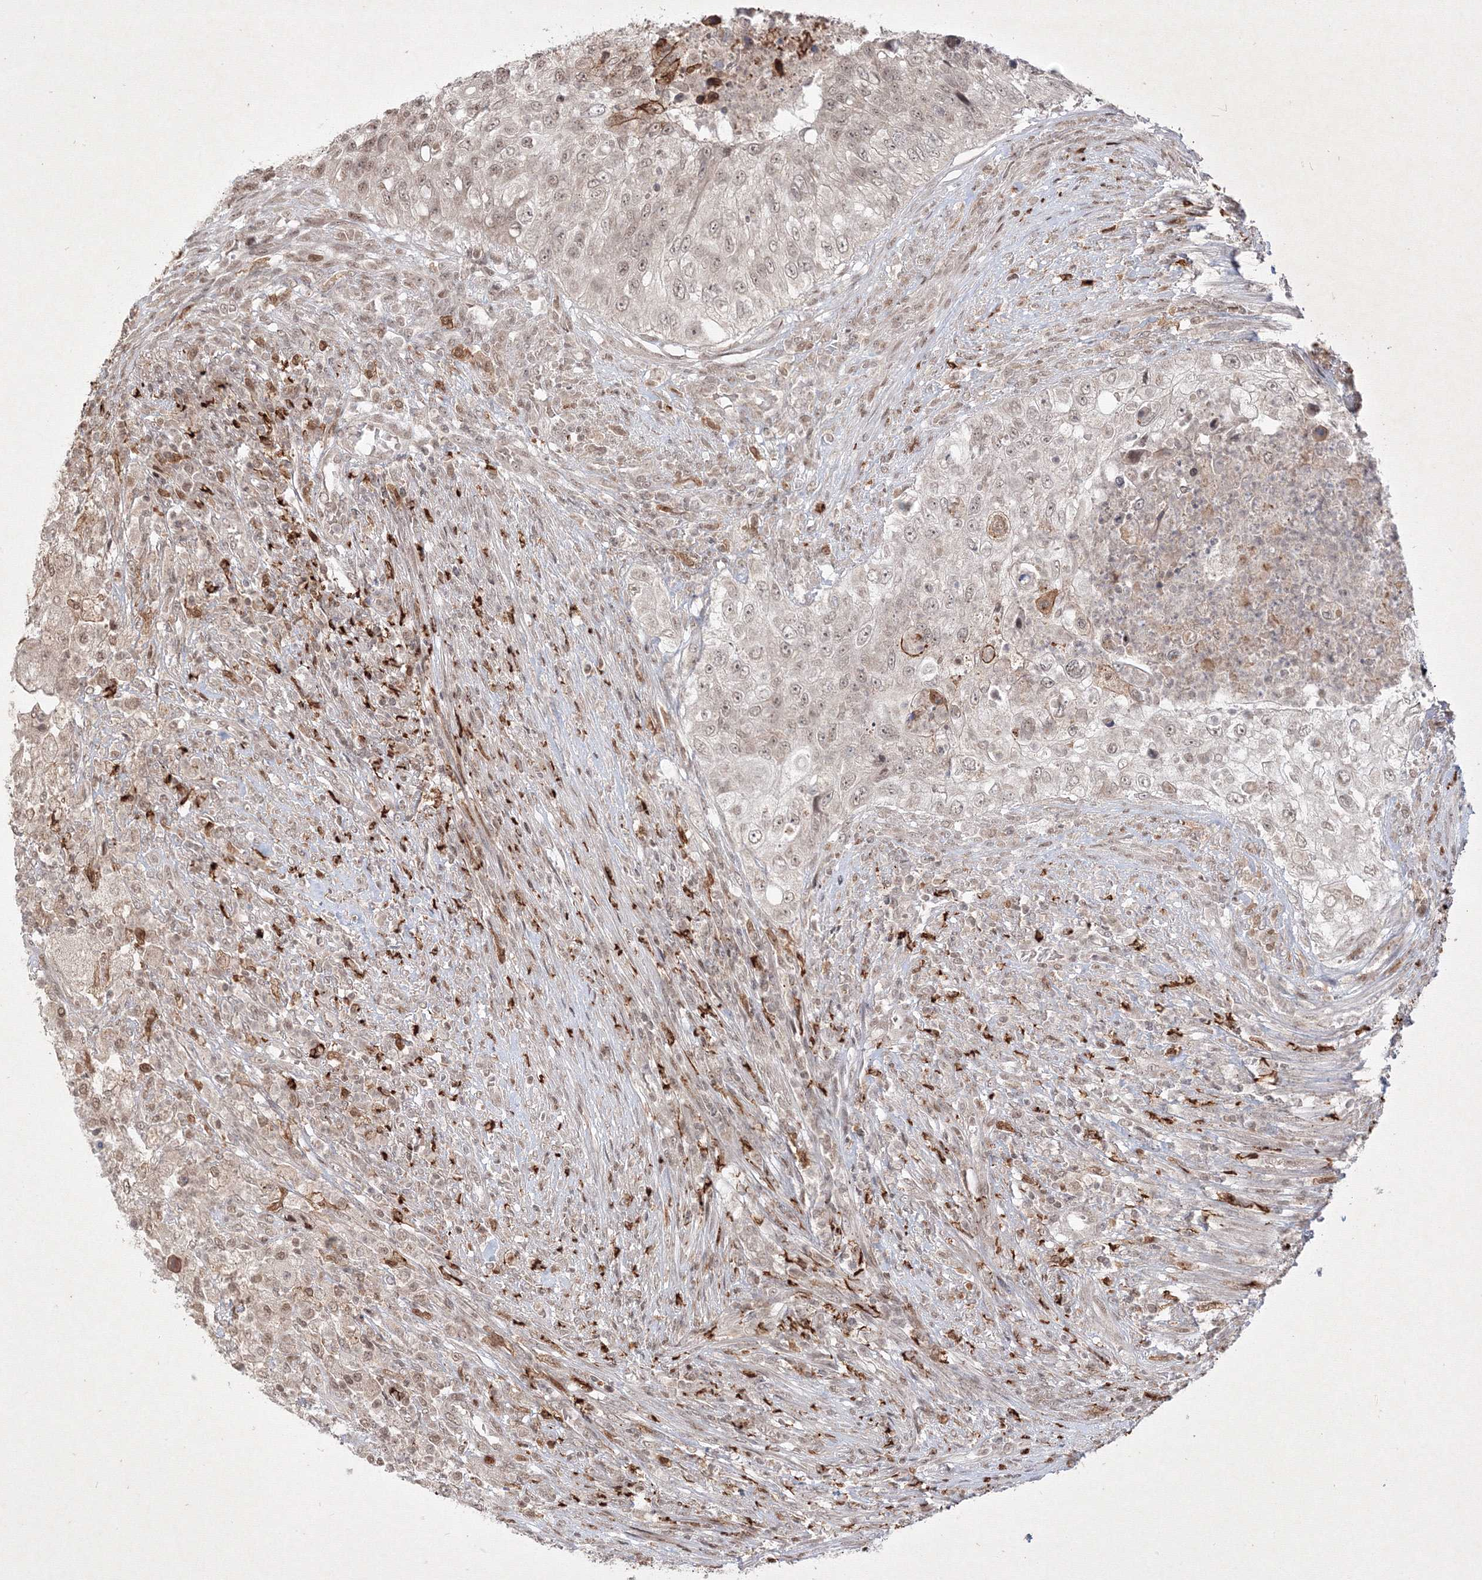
{"staining": {"intensity": "weak", "quantity": ">75%", "location": "nuclear"}, "tissue": "urothelial cancer", "cell_type": "Tumor cells", "image_type": "cancer", "snomed": [{"axis": "morphology", "description": "Urothelial carcinoma, High grade"}, {"axis": "topography", "description": "Urinary bladder"}], "caption": "Brown immunohistochemical staining in high-grade urothelial carcinoma reveals weak nuclear expression in approximately >75% of tumor cells.", "gene": "TAB1", "patient": {"sex": "female", "age": 60}}